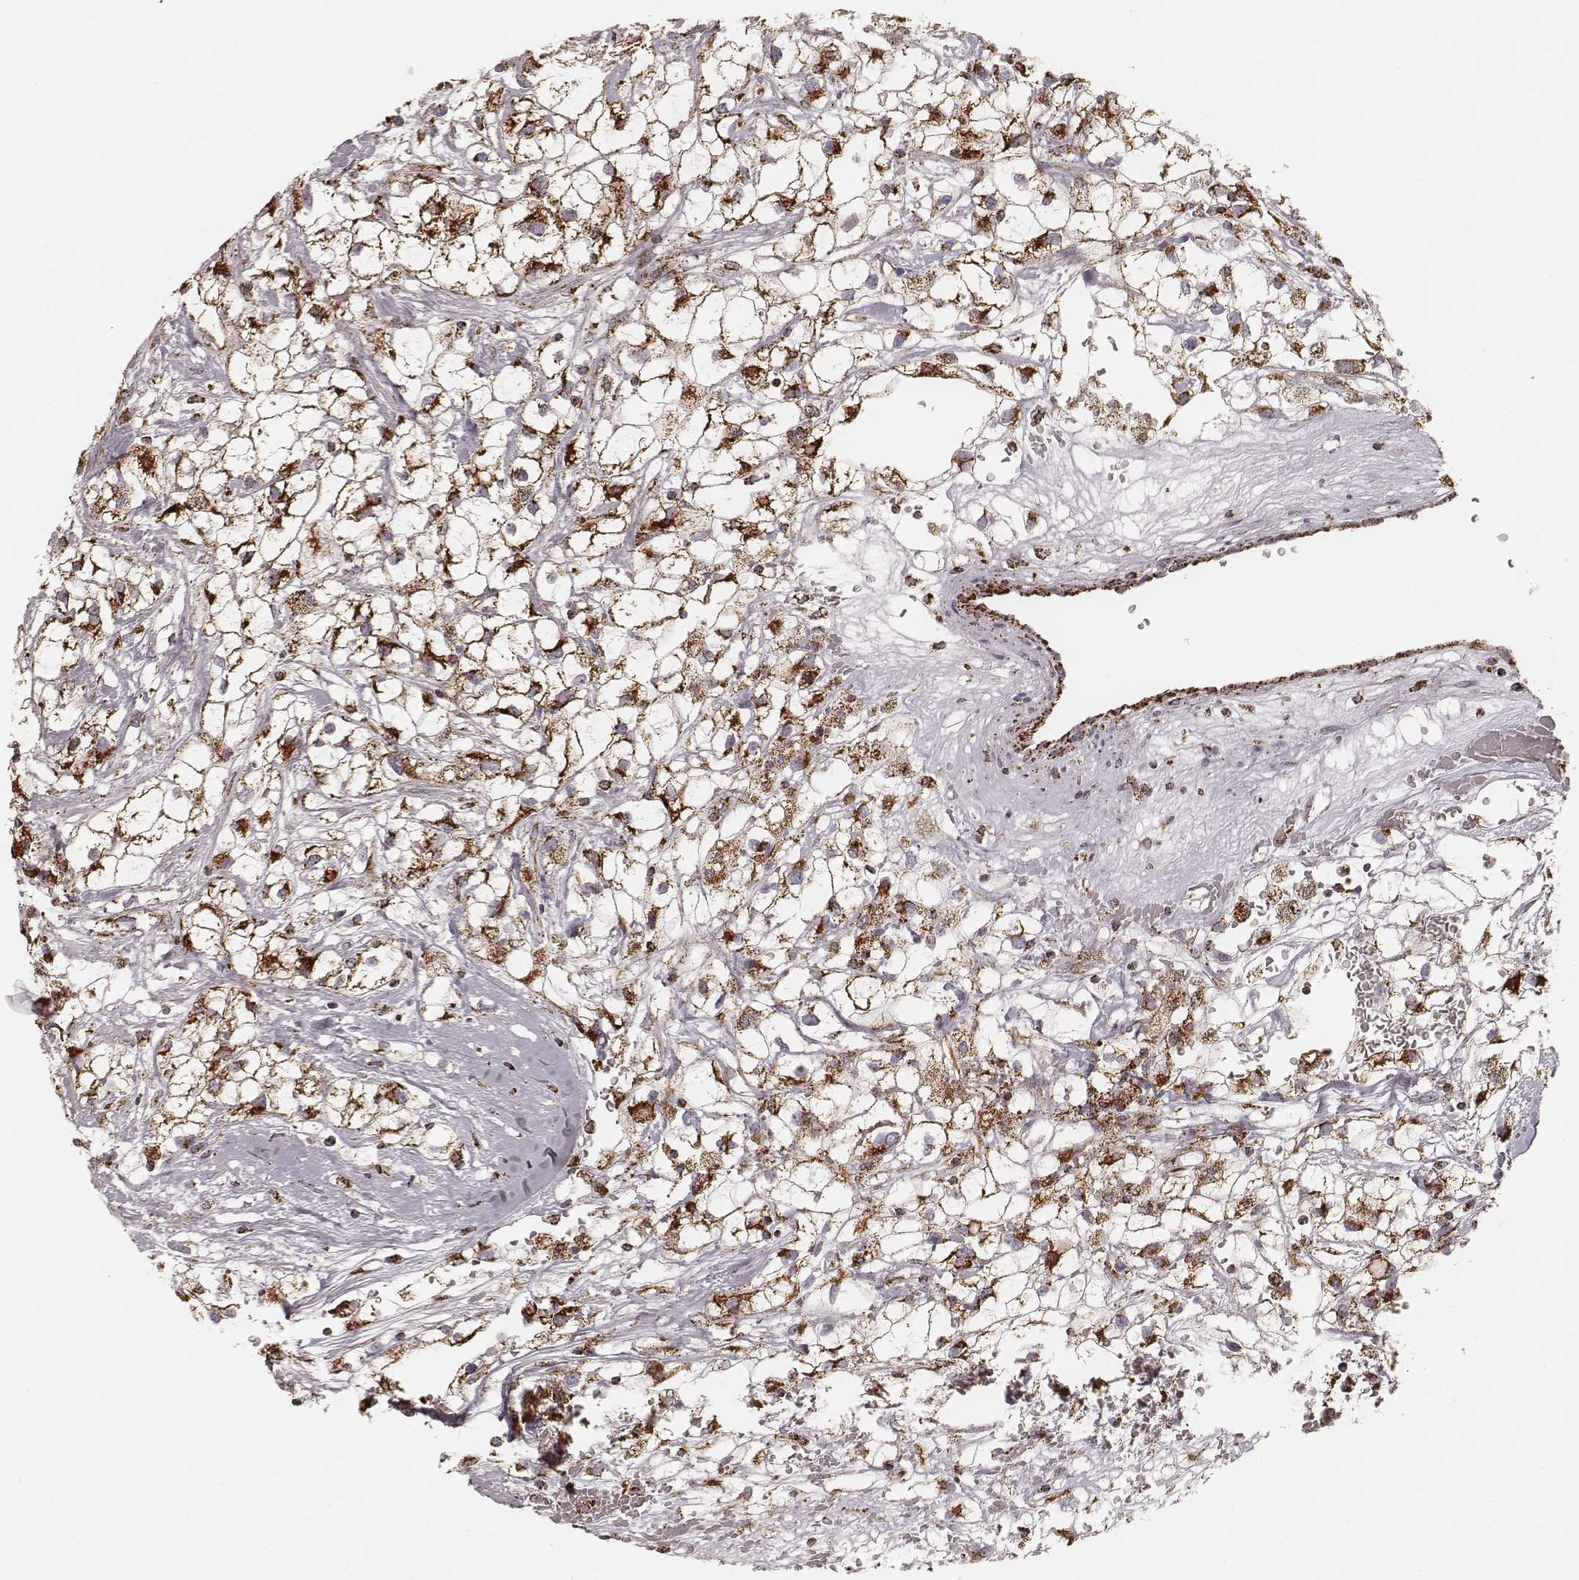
{"staining": {"intensity": "strong", "quantity": ">75%", "location": "cytoplasmic/membranous"}, "tissue": "renal cancer", "cell_type": "Tumor cells", "image_type": "cancer", "snomed": [{"axis": "morphology", "description": "Adenocarcinoma, NOS"}, {"axis": "topography", "description": "Kidney"}], "caption": "DAB immunohistochemical staining of human renal cancer reveals strong cytoplasmic/membranous protein positivity in approximately >75% of tumor cells.", "gene": "CS", "patient": {"sex": "male", "age": 59}}